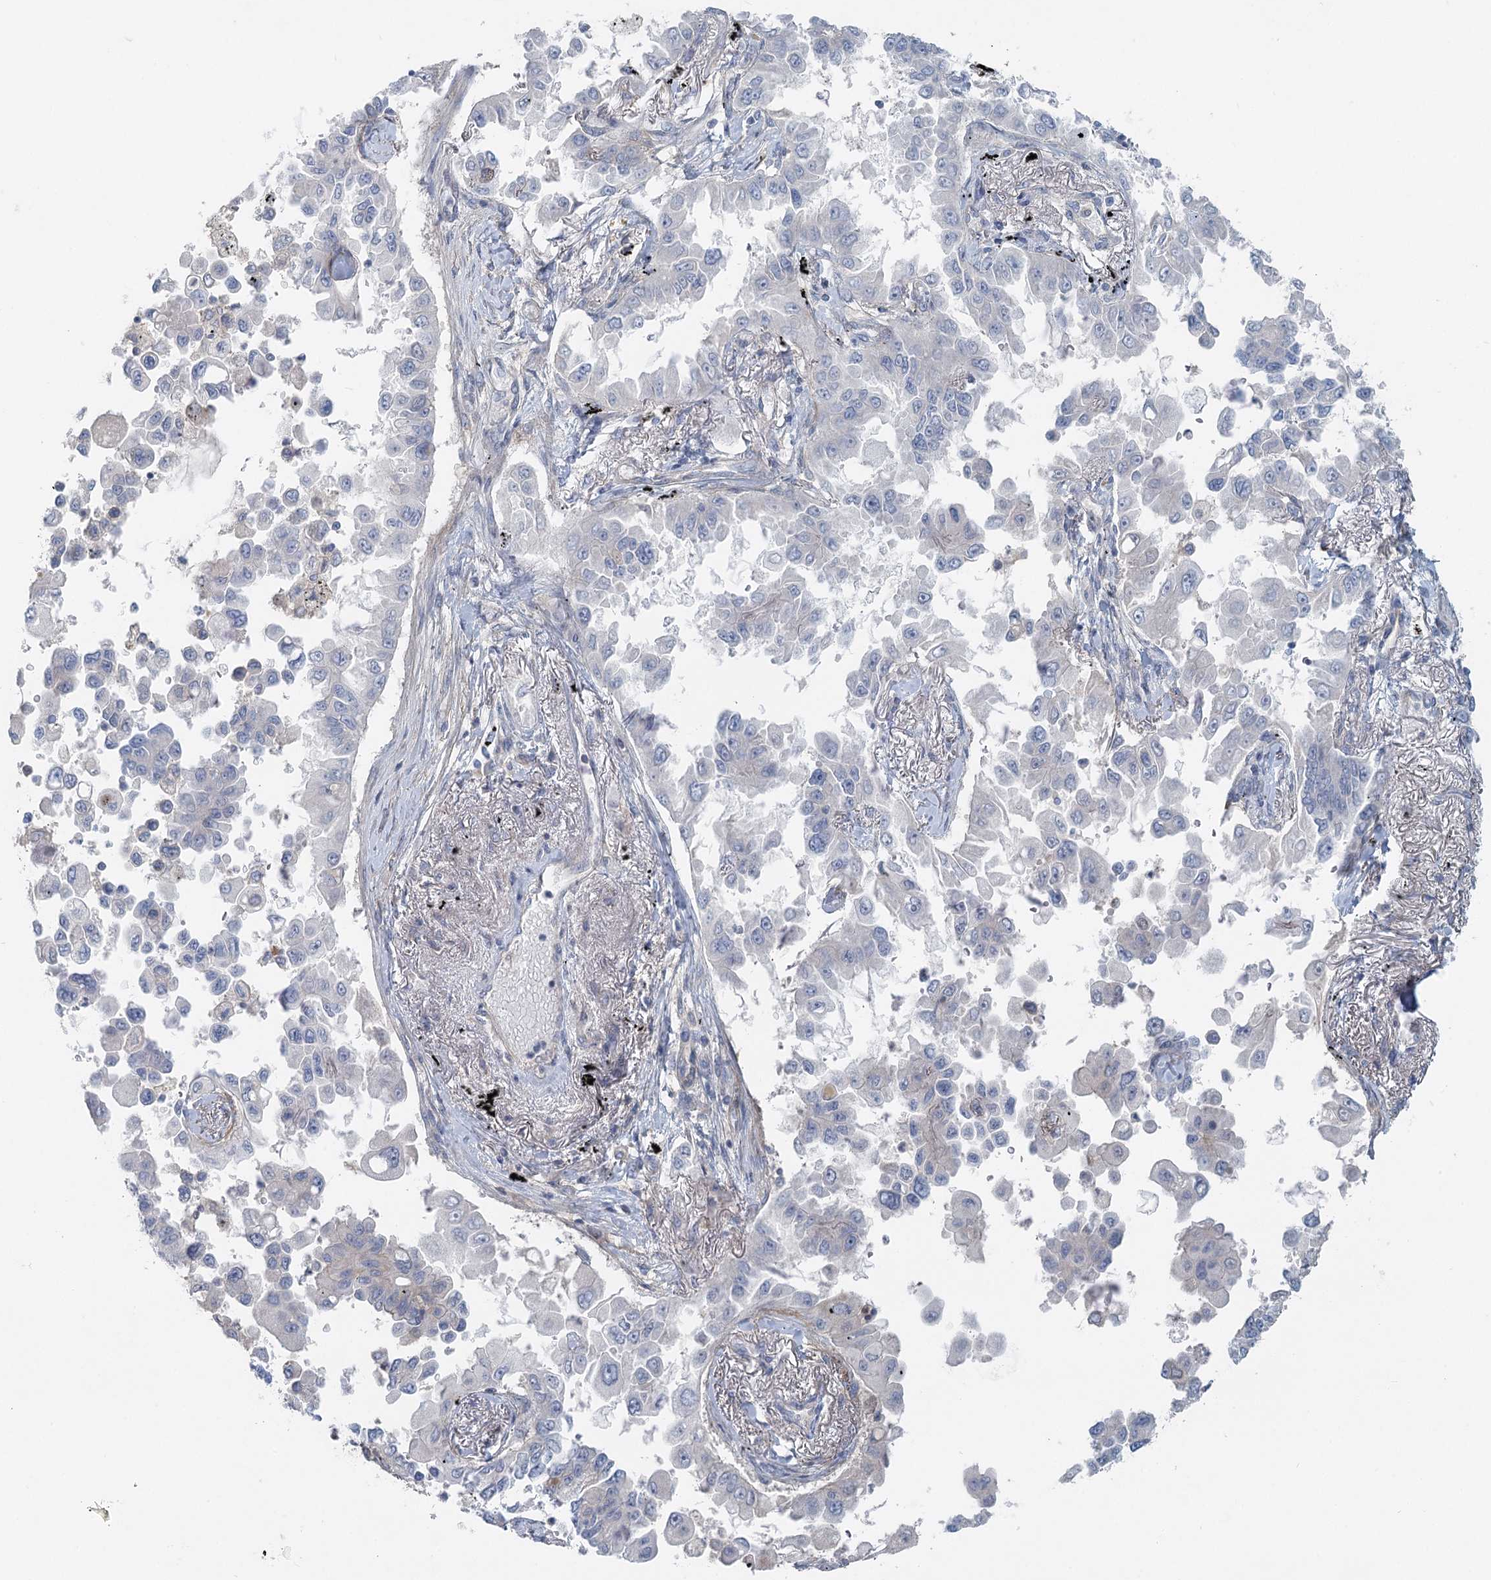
{"staining": {"intensity": "negative", "quantity": "none", "location": "none"}, "tissue": "lung cancer", "cell_type": "Tumor cells", "image_type": "cancer", "snomed": [{"axis": "morphology", "description": "Adenocarcinoma, NOS"}, {"axis": "topography", "description": "Lung"}], "caption": "The micrograph exhibits no significant expression in tumor cells of lung cancer (adenocarcinoma). Brightfield microscopy of immunohistochemistry stained with DAB (3,3'-diaminobenzidine) (brown) and hematoxylin (blue), captured at high magnification.", "gene": "DNMBP", "patient": {"sex": "female", "age": 67}}